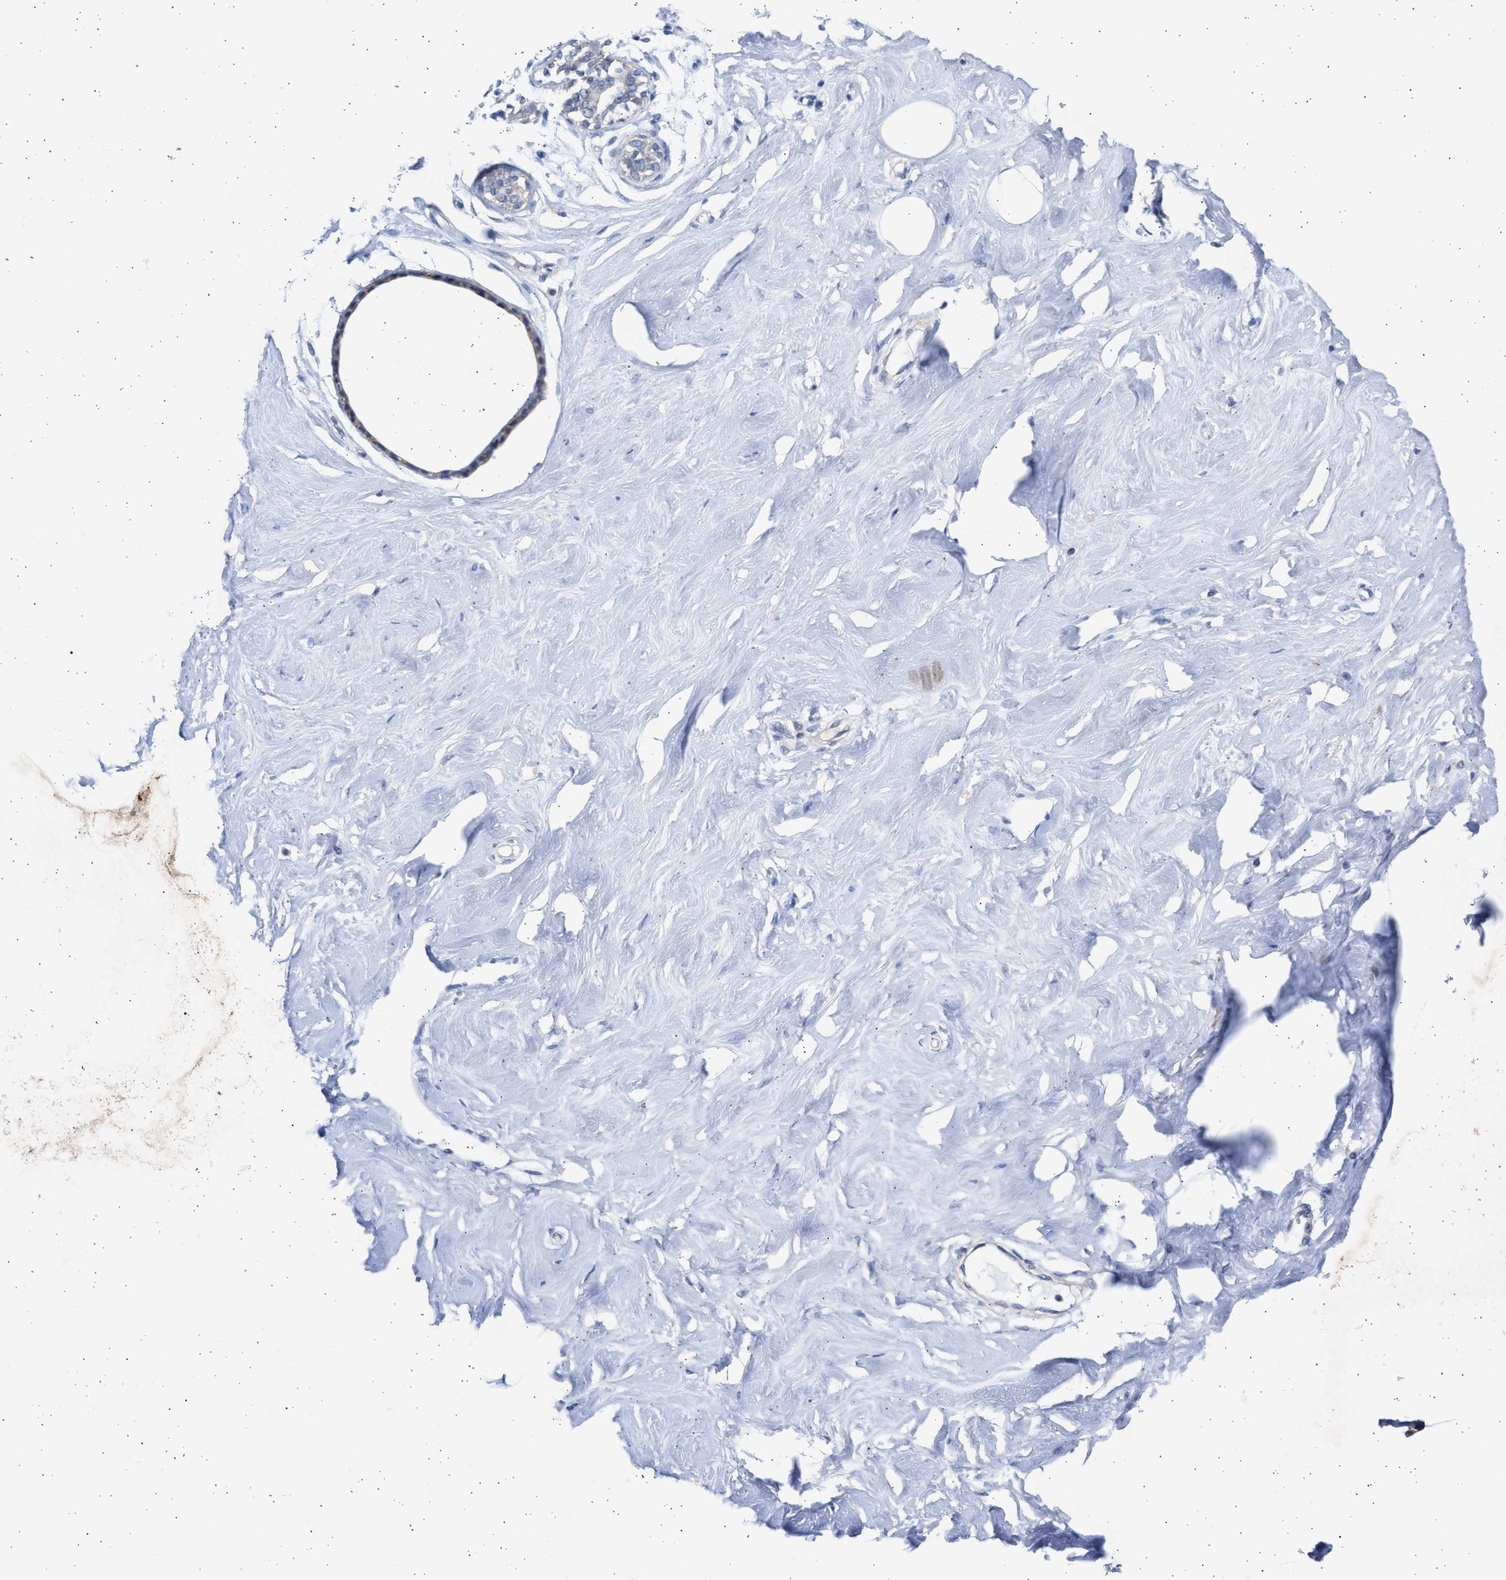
{"staining": {"intensity": "negative", "quantity": "none", "location": "none"}, "tissue": "breast", "cell_type": "Adipocytes", "image_type": "normal", "snomed": [{"axis": "morphology", "description": "Normal tissue, NOS"}, {"axis": "topography", "description": "Breast"}], "caption": "Immunohistochemistry photomicrograph of normal breast stained for a protein (brown), which displays no expression in adipocytes.", "gene": "NBR1", "patient": {"sex": "female", "age": 23}}